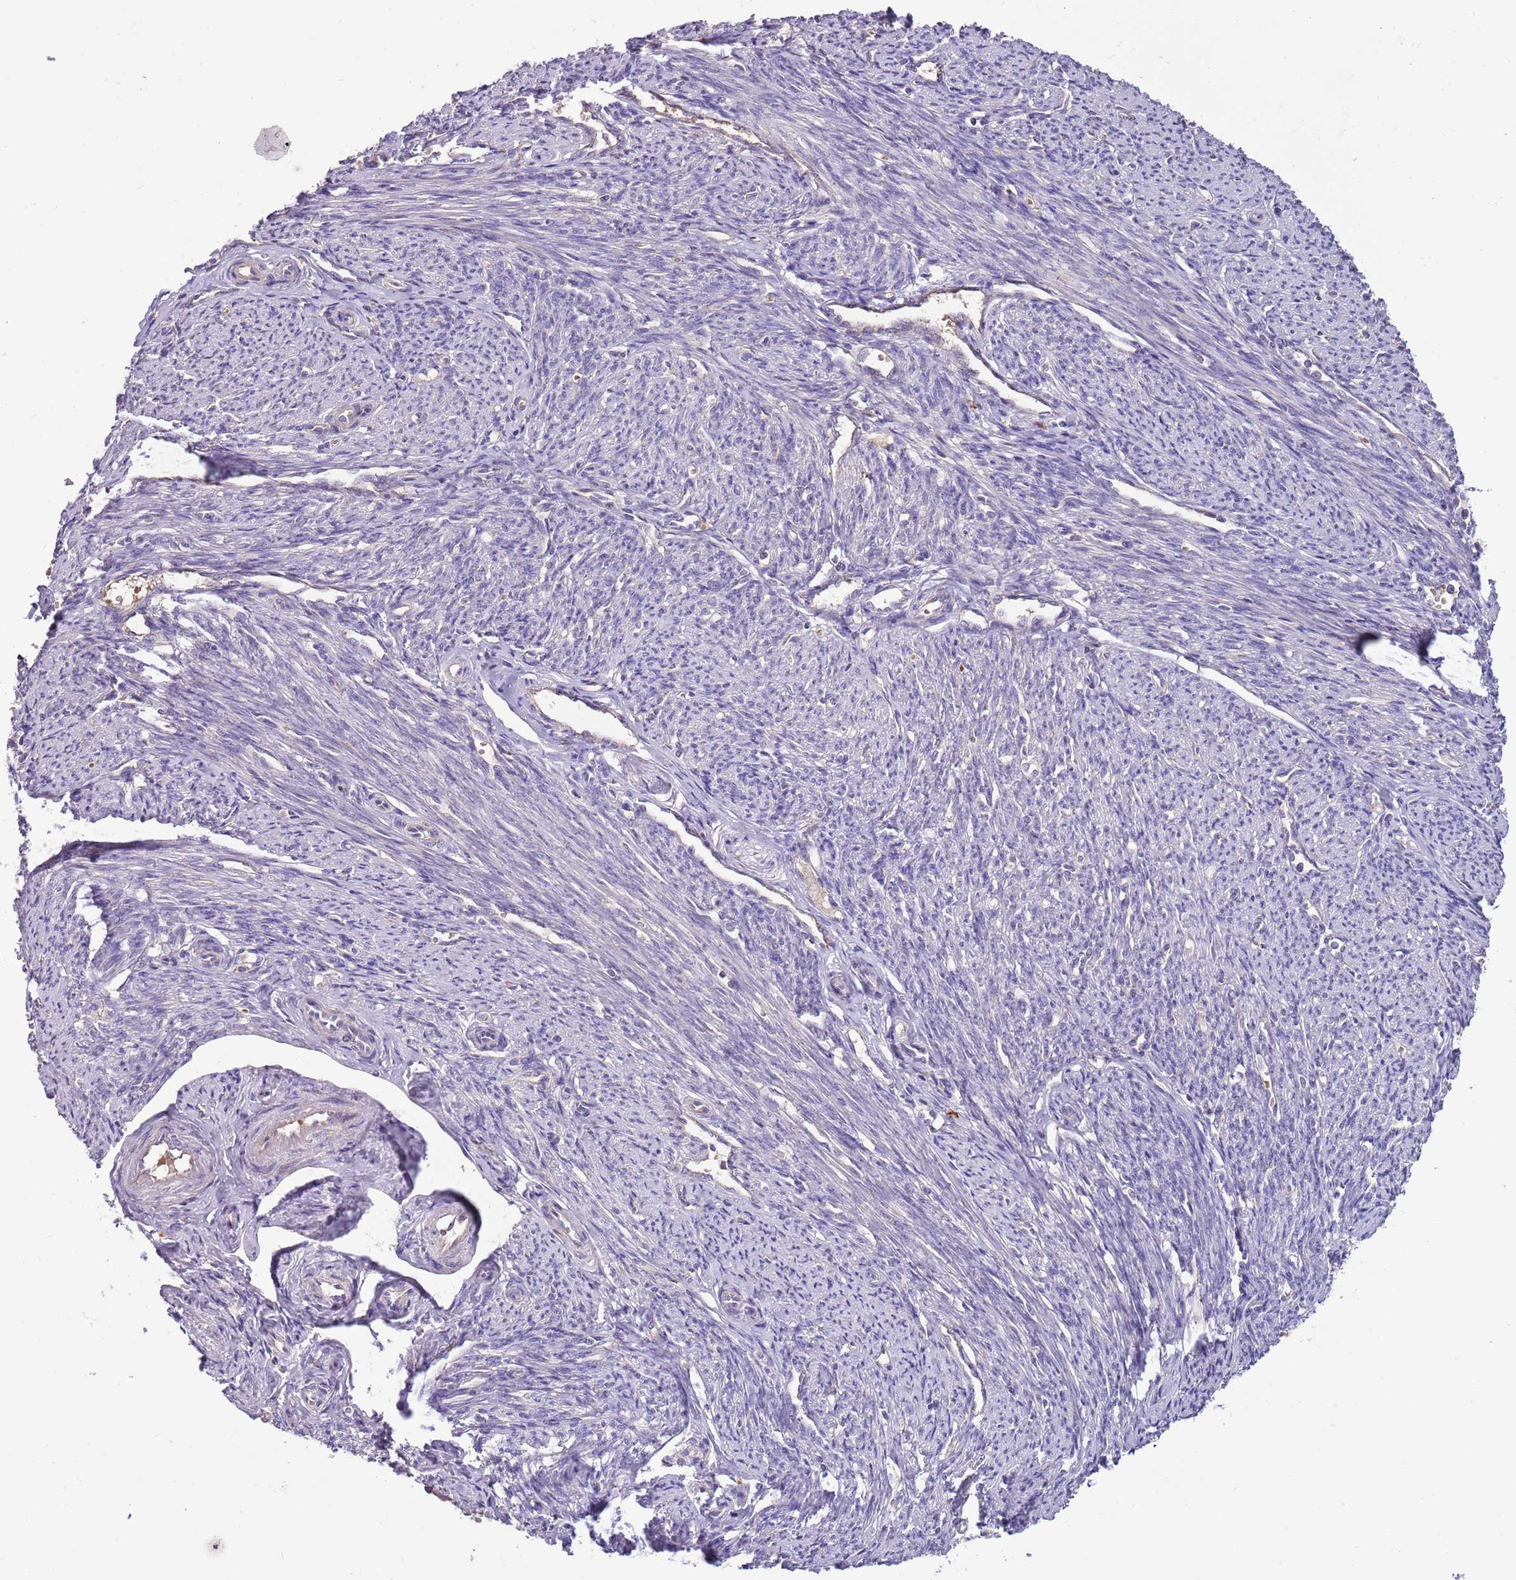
{"staining": {"intensity": "negative", "quantity": "none", "location": "none"}, "tissue": "smooth muscle", "cell_type": "Smooth muscle cells", "image_type": "normal", "snomed": [{"axis": "morphology", "description": "Normal tissue, NOS"}, {"axis": "topography", "description": "Smooth muscle"}, {"axis": "topography", "description": "Uterus"}], "caption": "This photomicrograph is of unremarkable smooth muscle stained with IHC to label a protein in brown with the nuclei are counter-stained blue. There is no expression in smooth muscle cells. (Stains: DAB IHC with hematoxylin counter stain, Microscopy: brightfield microscopy at high magnification).", "gene": "TRMO", "patient": {"sex": "female", "age": 59}}